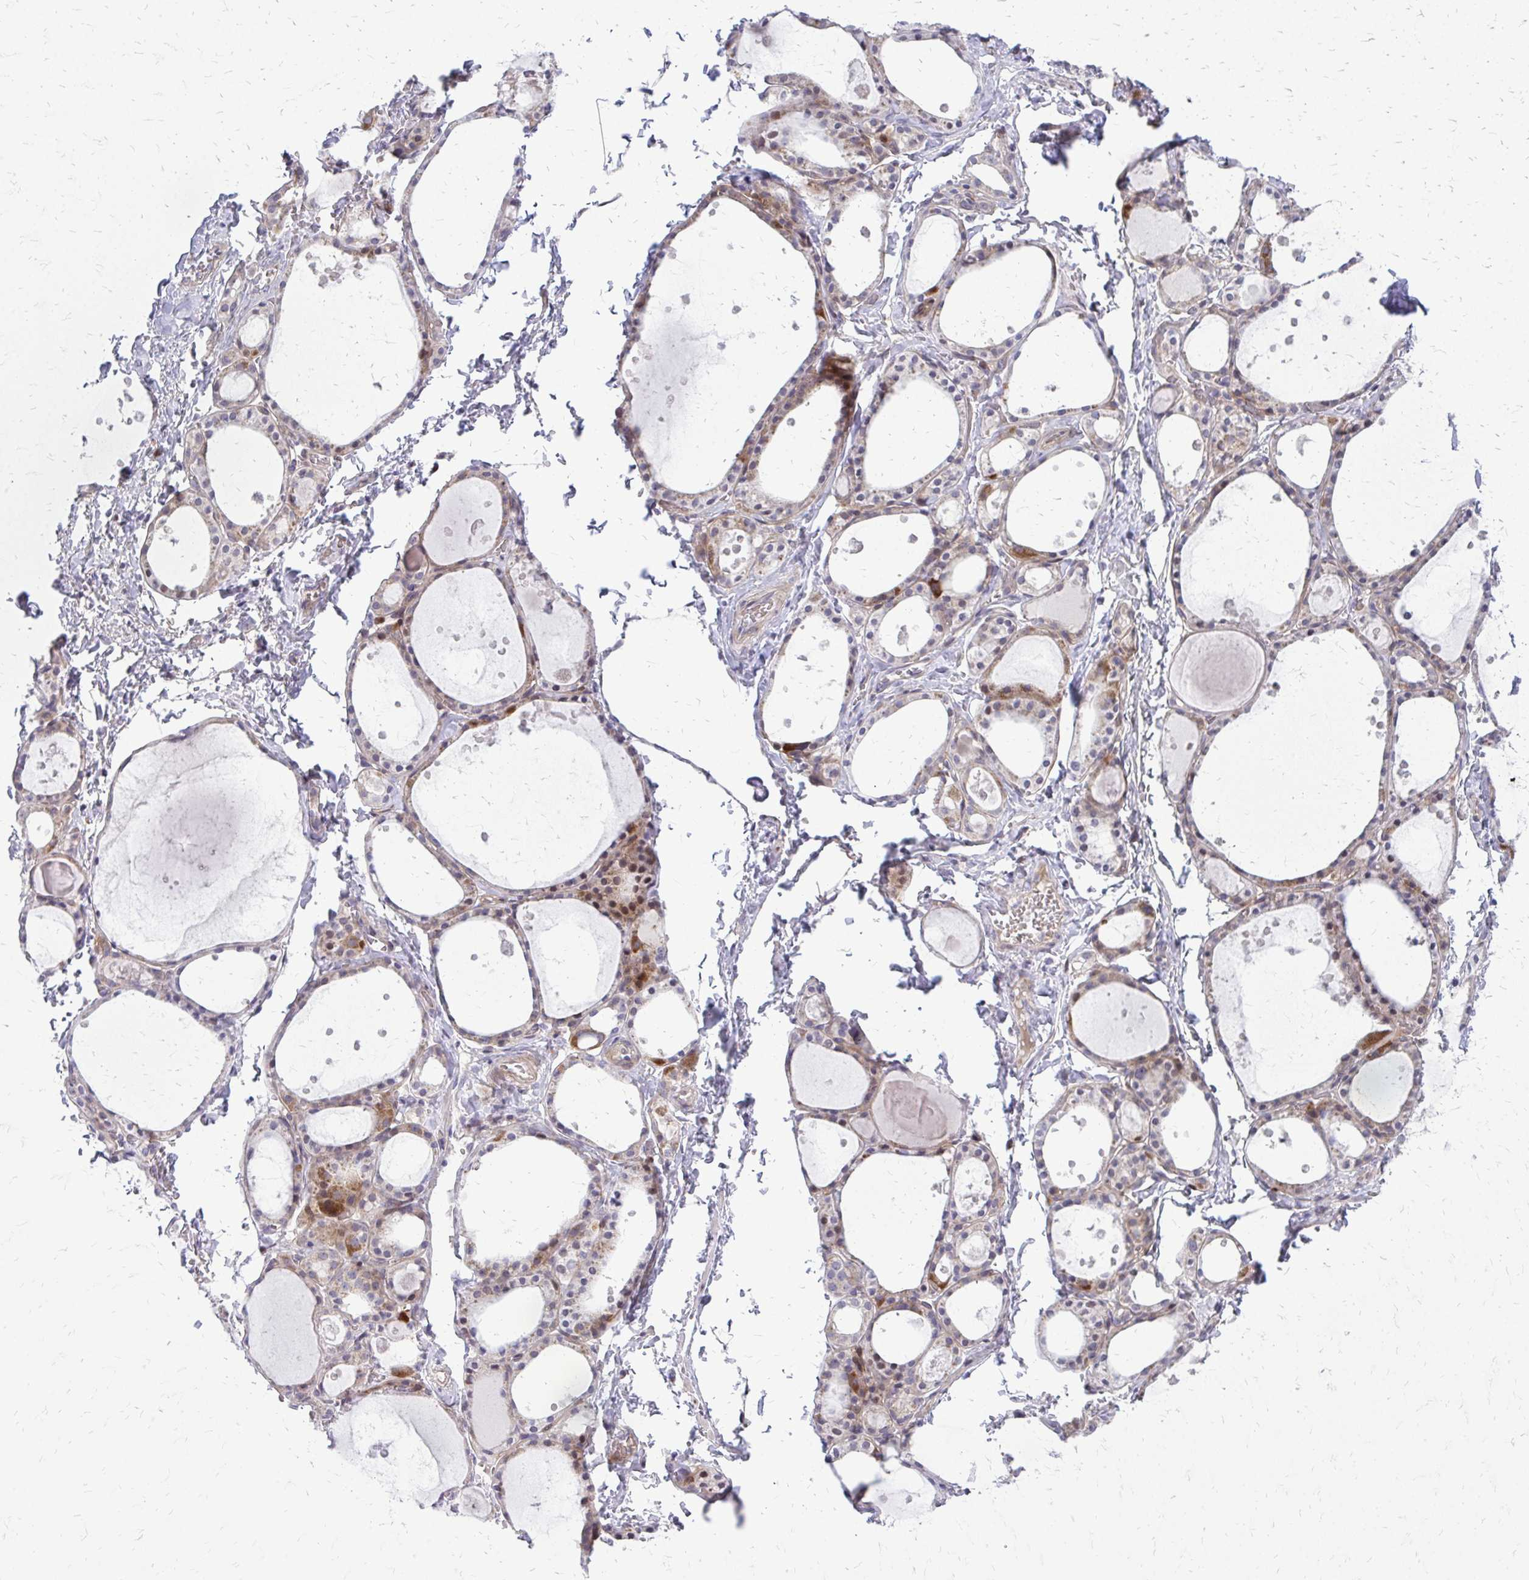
{"staining": {"intensity": "moderate", "quantity": "<25%", "location": "cytoplasmic/membranous,nuclear"}, "tissue": "thyroid gland", "cell_type": "Glandular cells", "image_type": "normal", "snomed": [{"axis": "morphology", "description": "Normal tissue, NOS"}, {"axis": "topography", "description": "Thyroid gland"}], "caption": "The photomicrograph displays a brown stain indicating the presence of a protein in the cytoplasmic/membranous,nuclear of glandular cells in thyroid gland. The staining was performed using DAB to visualize the protein expression in brown, while the nuclei were stained in blue with hematoxylin (Magnification: 20x).", "gene": "PPDPFL", "patient": {"sex": "male", "age": 68}}